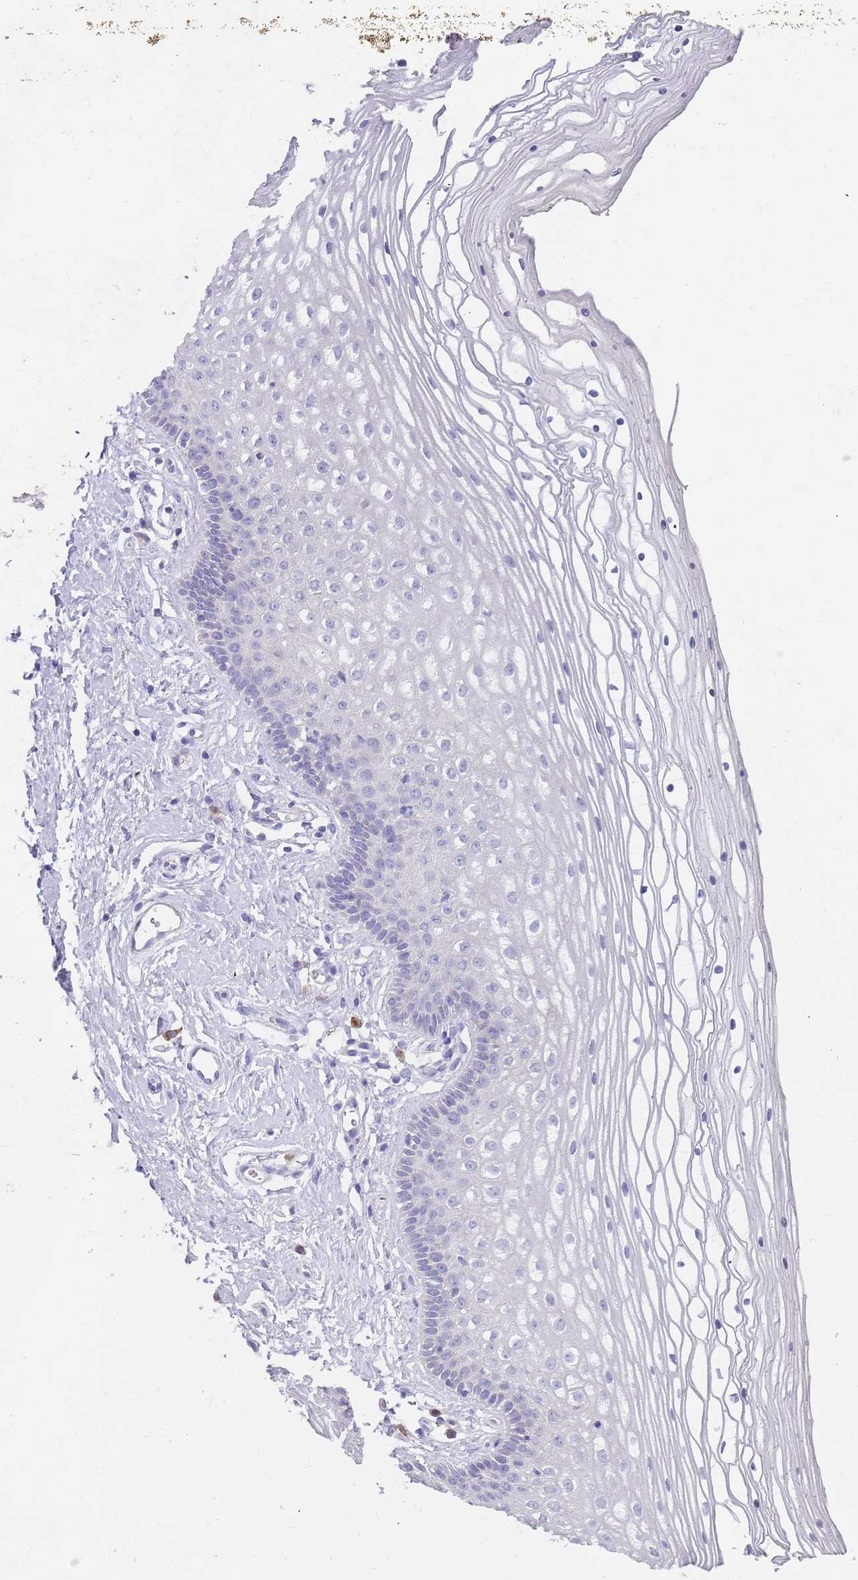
{"staining": {"intensity": "negative", "quantity": "none", "location": "none"}, "tissue": "vagina", "cell_type": "Squamous epithelial cells", "image_type": "normal", "snomed": [{"axis": "morphology", "description": "Normal tissue, NOS"}, {"axis": "topography", "description": "Vagina"}], "caption": "Squamous epithelial cells are negative for protein expression in benign human vagina. (Brightfield microscopy of DAB (3,3'-diaminobenzidine) immunohistochemistry at high magnification).", "gene": "TYW1B", "patient": {"sex": "female", "age": 46}}